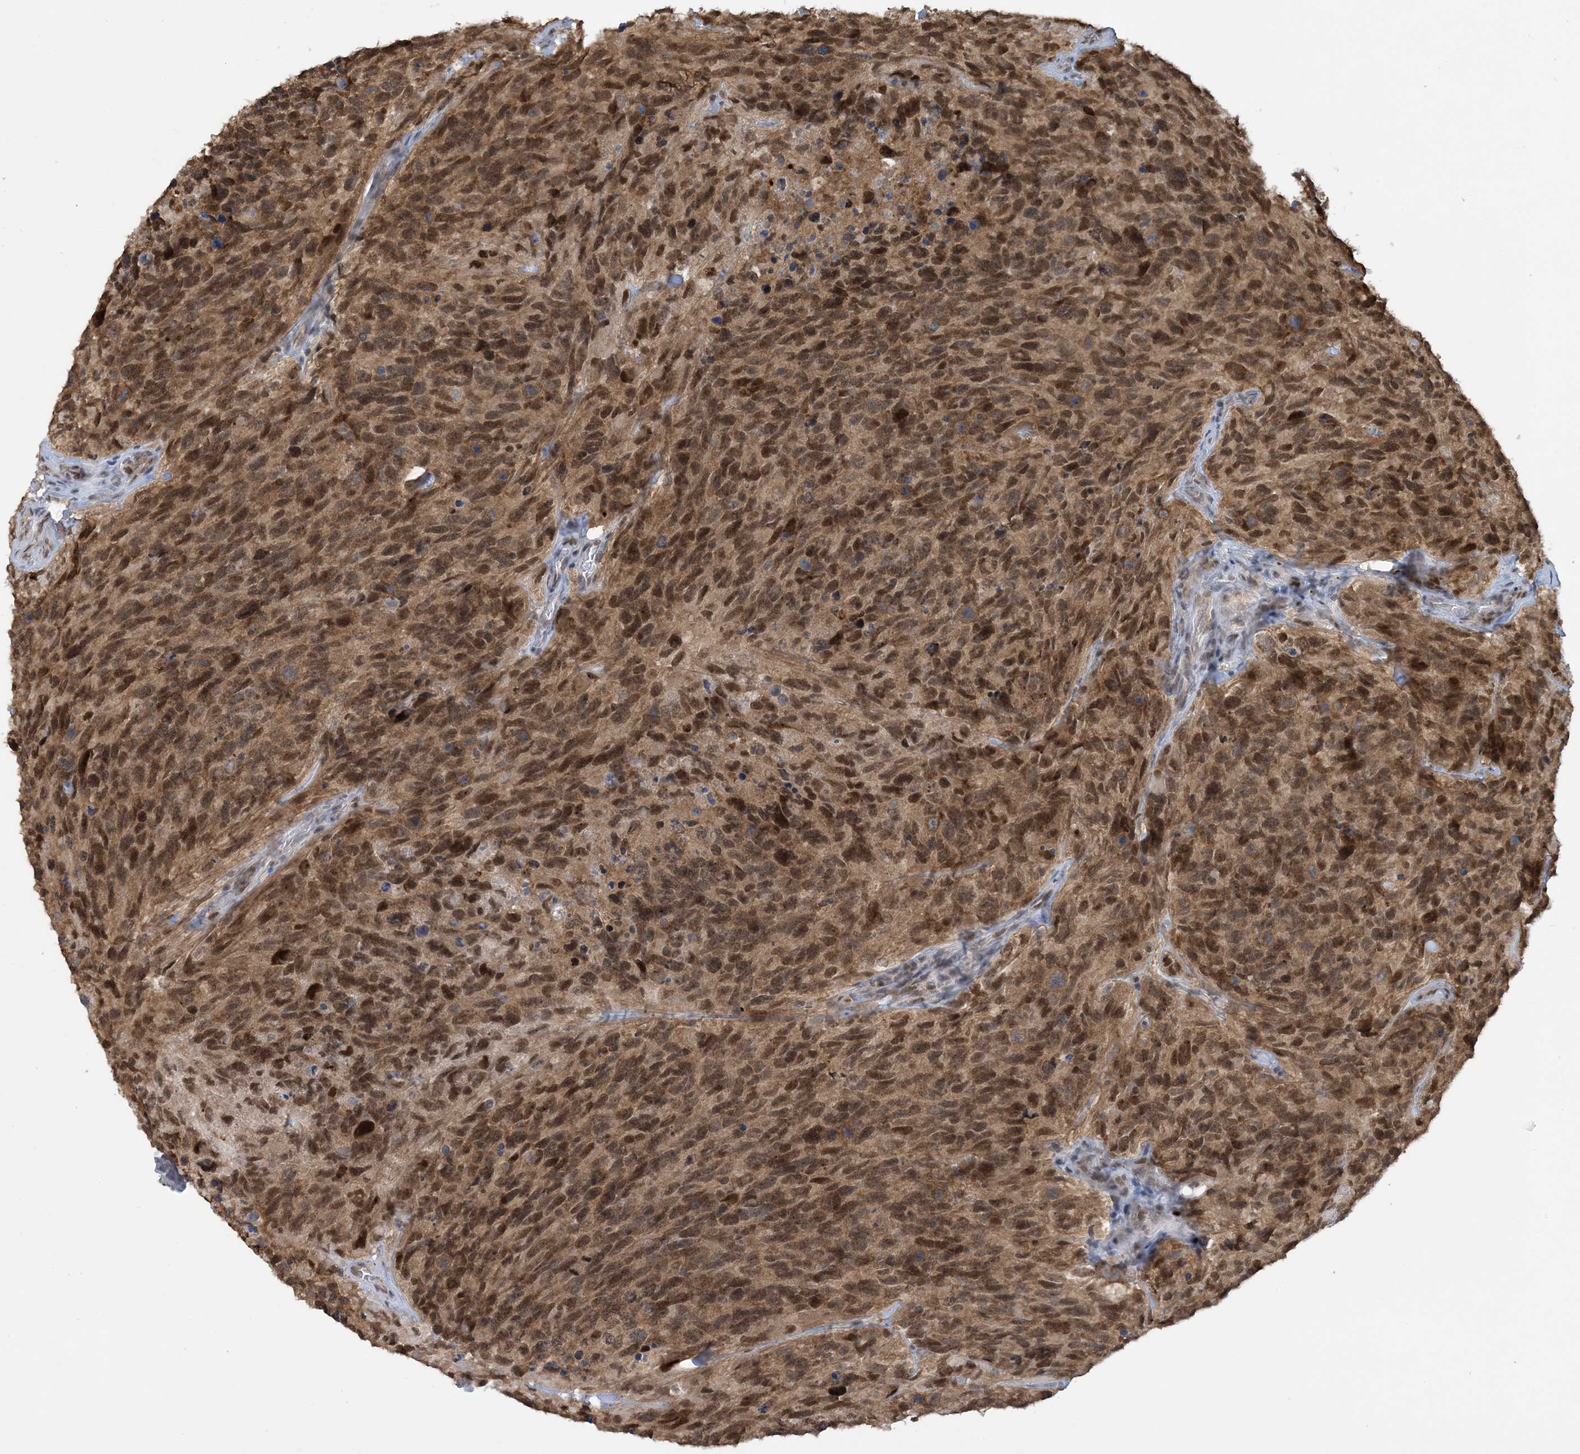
{"staining": {"intensity": "moderate", "quantity": ">75%", "location": "cytoplasmic/membranous,nuclear"}, "tissue": "glioma", "cell_type": "Tumor cells", "image_type": "cancer", "snomed": [{"axis": "morphology", "description": "Glioma, malignant, High grade"}, {"axis": "topography", "description": "Brain"}], "caption": "IHC of malignant glioma (high-grade) demonstrates medium levels of moderate cytoplasmic/membranous and nuclear staining in about >75% of tumor cells. The protein of interest is stained brown, and the nuclei are stained in blue (DAB (3,3'-diaminobenzidine) IHC with brightfield microscopy, high magnification).", "gene": "ACYP2", "patient": {"sex": "male", "age": 69}}